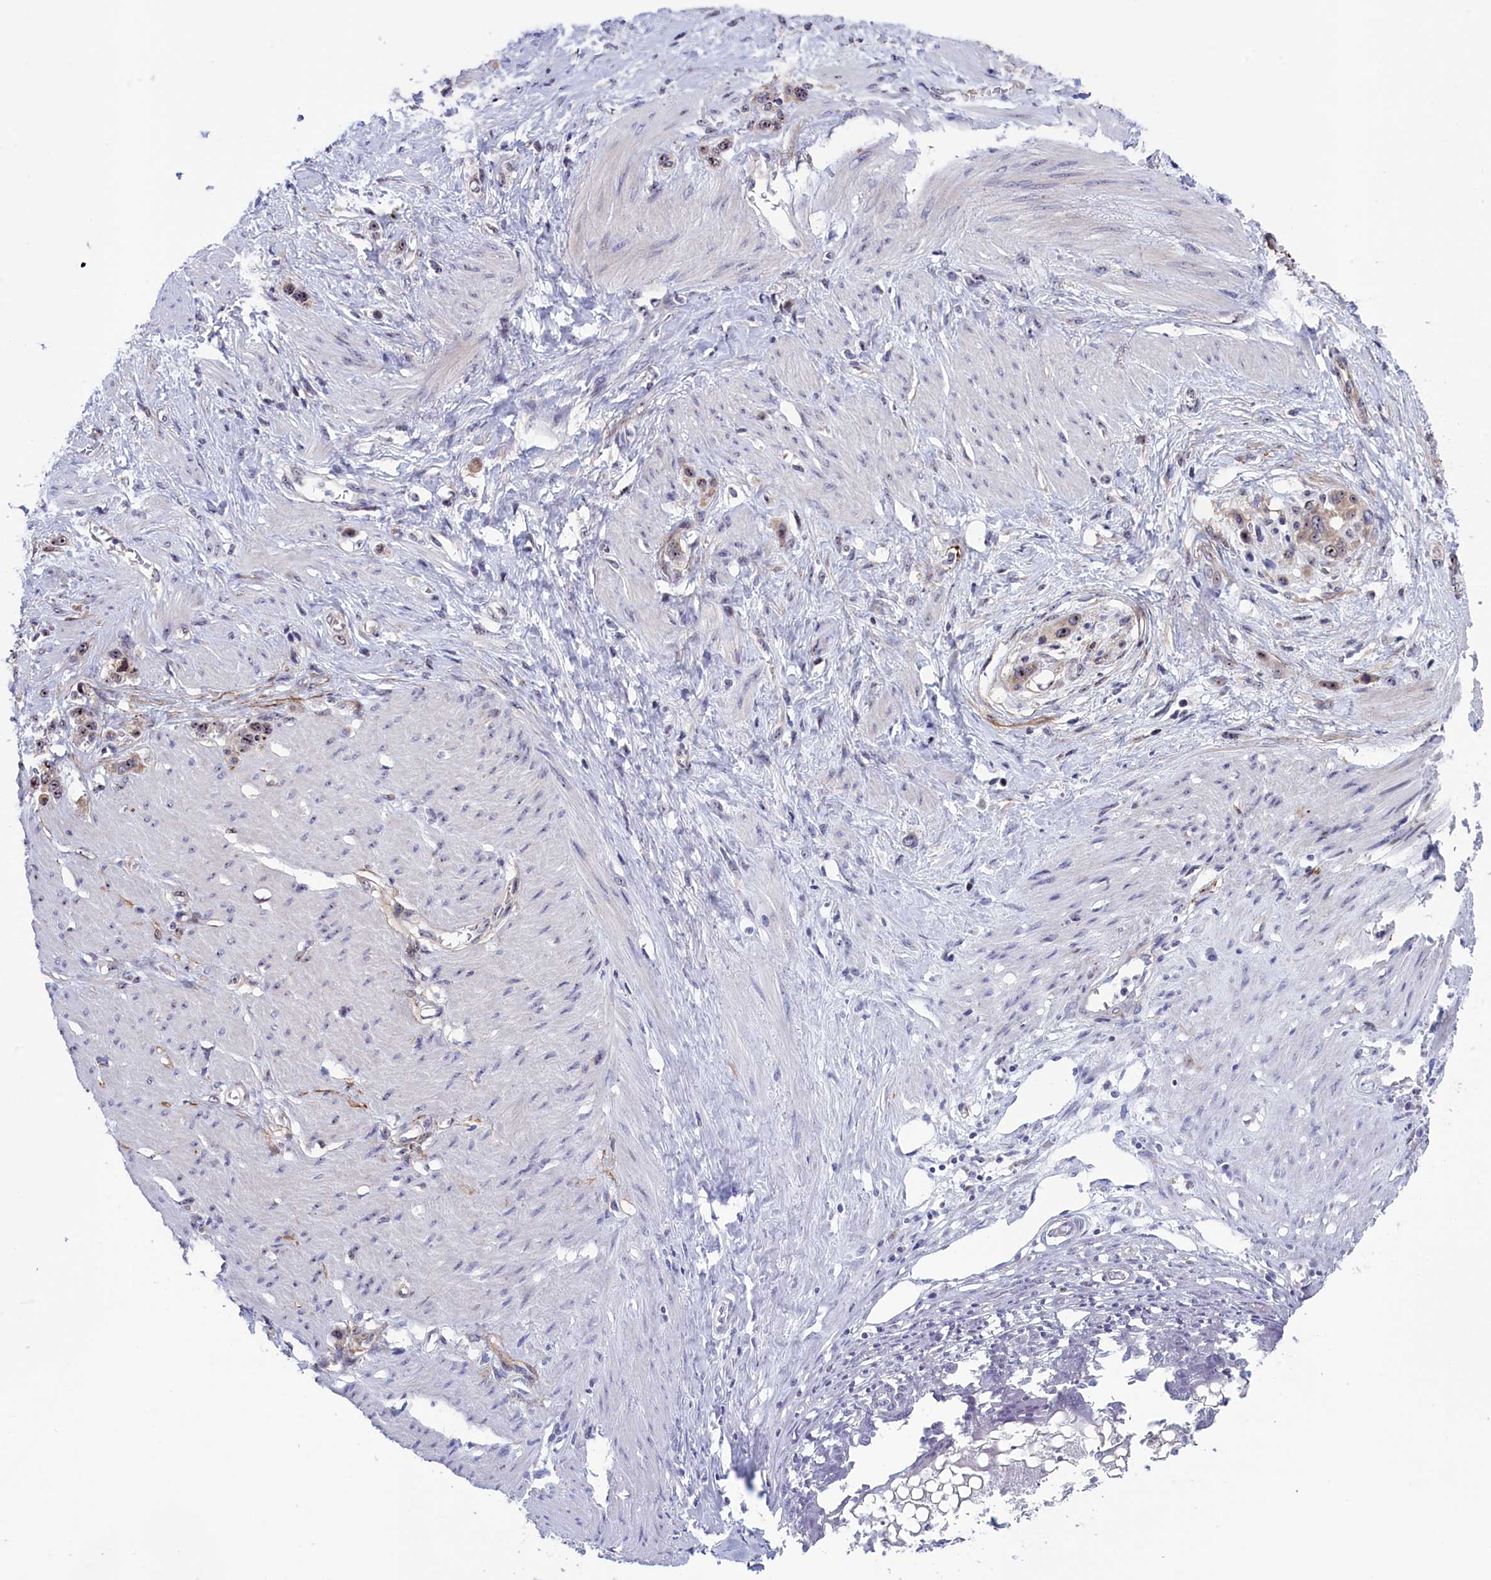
{"staining": {"intensity": "moderate", "quantity": "25%-75%", "location": "nuclear"}, "tissue": "stomach cancer", "cell_type": "Tumor cells", "image_type": "cancer", "snomed": [{"axis": "morphology", "description": "Adenocarcinoma, NOS"}, {"axis": "morphology", "description": "Adenocarcinoma, High grade"}, {"axis": "topography", "description": "Stomach, upper"}, {"axis": "topography", "description": "Stomach, lower"}], "caption": "Stomach cancer (high-grade adenocarcinoma) tissue exhibits moderate nuclear positivity in approximately 25%-75% of tumor cells", "gene": "PPAN", "patient": {"sex": "female", "age": 65}}